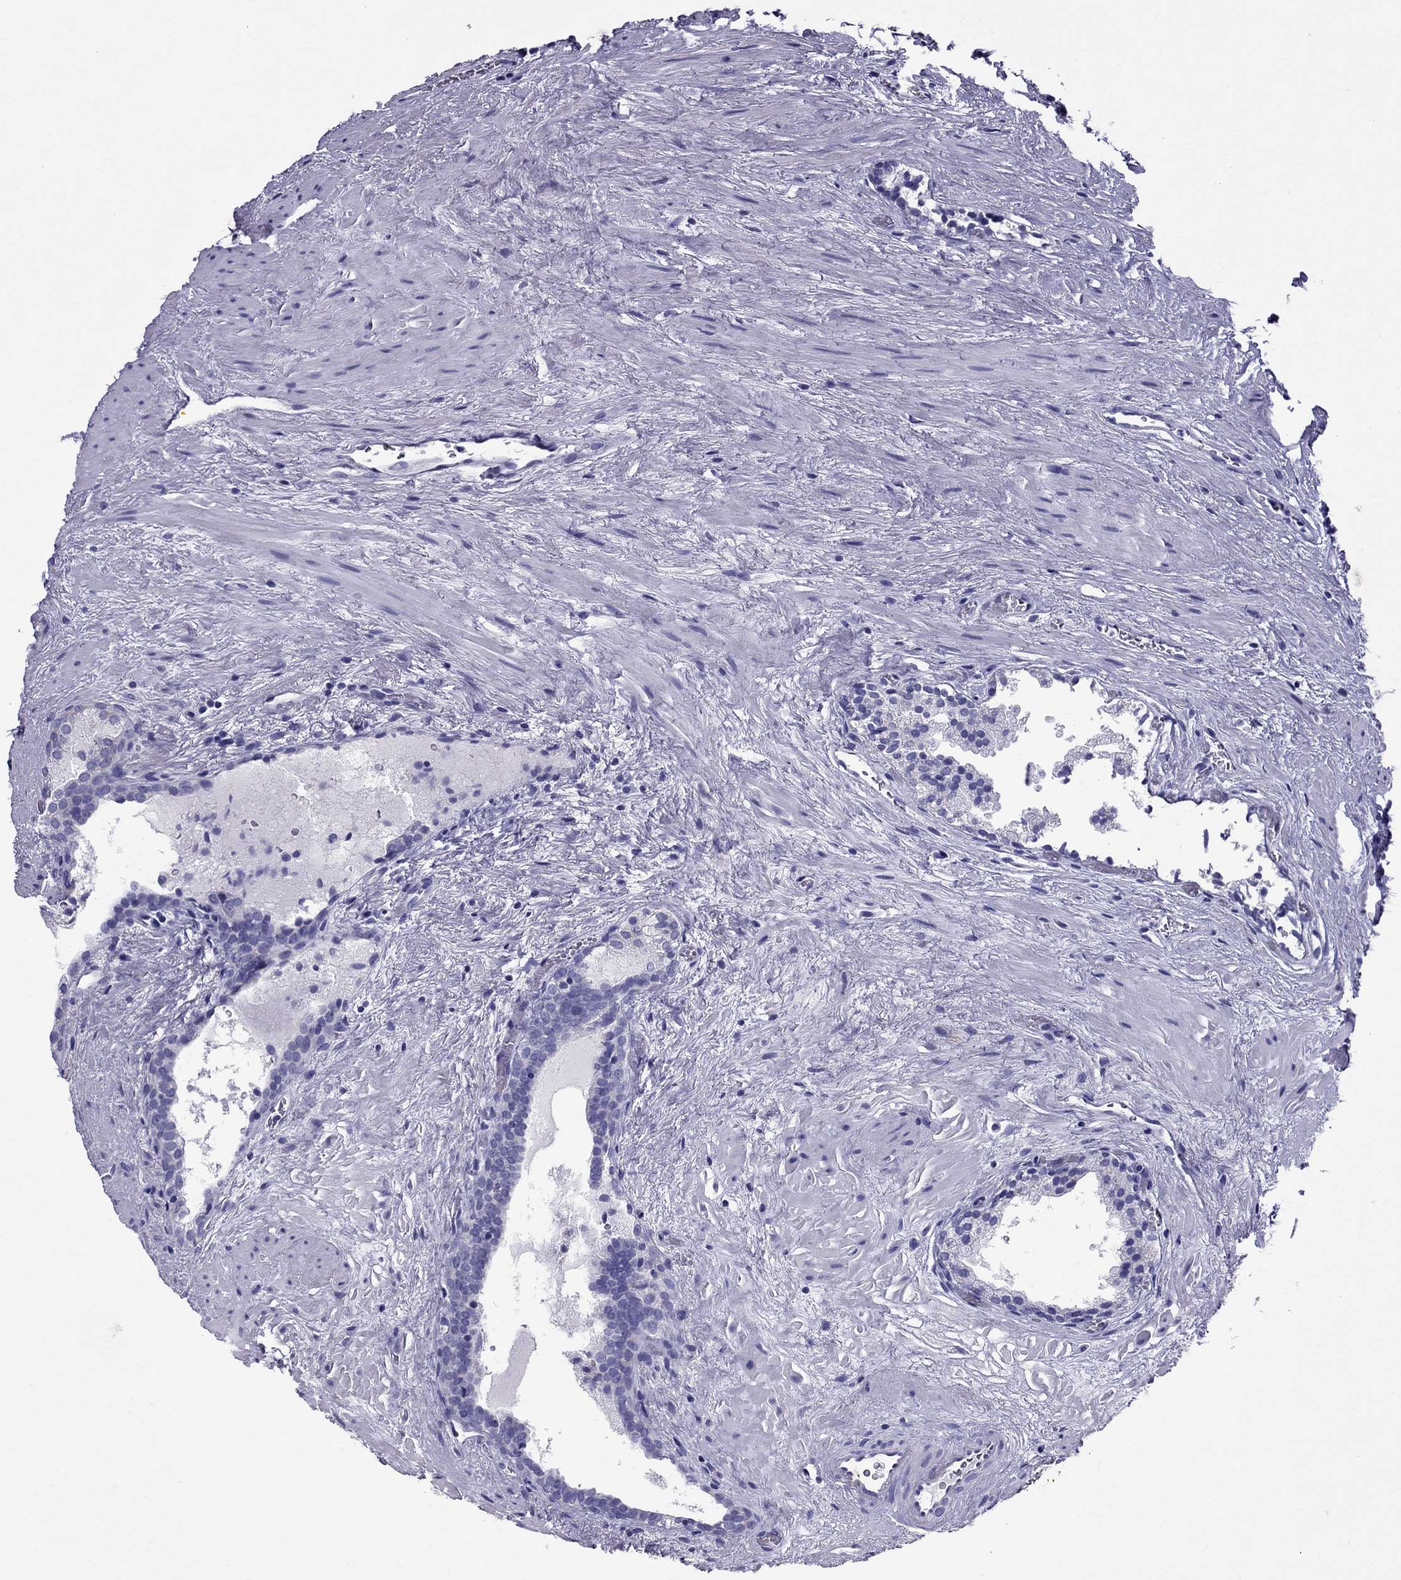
{"staining": {"intensity": "negative", "quantity": "none", "location": "none"}, "tissue": "prostate cancer", "cell_type": "Tumor cells", "image_type": "cancer", "snomed": [{"axis": "morphology", "description": "Adenocarcinoma, NOS"}, {"axis": "topography", "description": "Prostate"}], "caption": "Tumor cells are negative for protein expression in human prostate cancer (adenocarcinoma).", "gene": "TTLL13", "patient": {"sex": "male", "age": 66}}